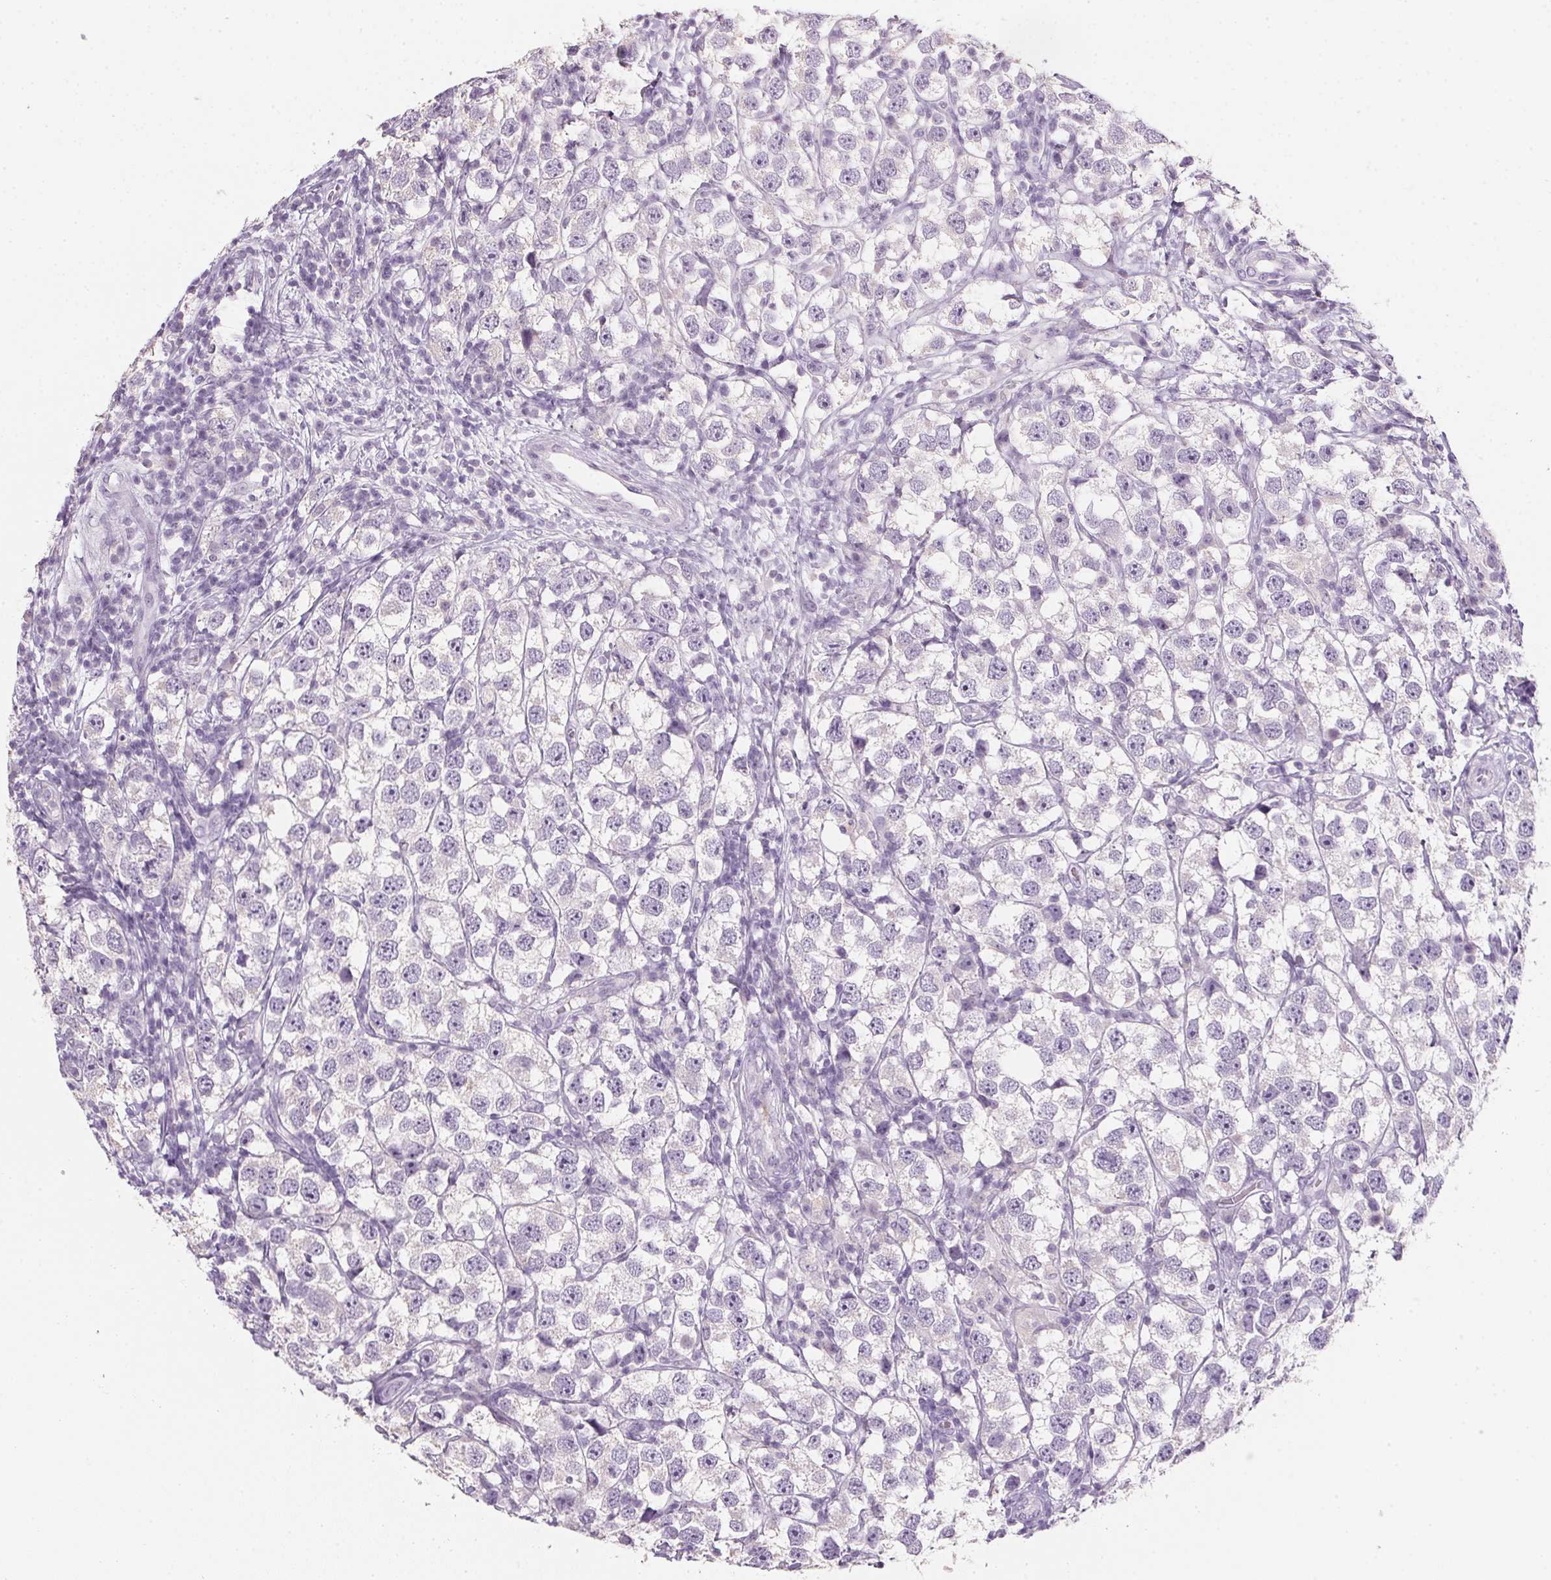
{"staining": {"intensity": "negative", "quantity": "none", "location": "none"}, "tissue": "testis cancer", "cell_type": "Tumor cells", "image_type": "cancer", "snomed": [{"axis": "morphology", "description": "Seminoma, NOS"}, {"axis": "topography", "description": "Testis"}], "caption": "IHC histopathology image of neoplastic tissue: testis seminoma stained with DAB (3,3'-diaminobenzidine) displays no significant protein positivity in tumor cells.", "gene": "TMEM72", "patient": {"sex": "male", "age": 26}}